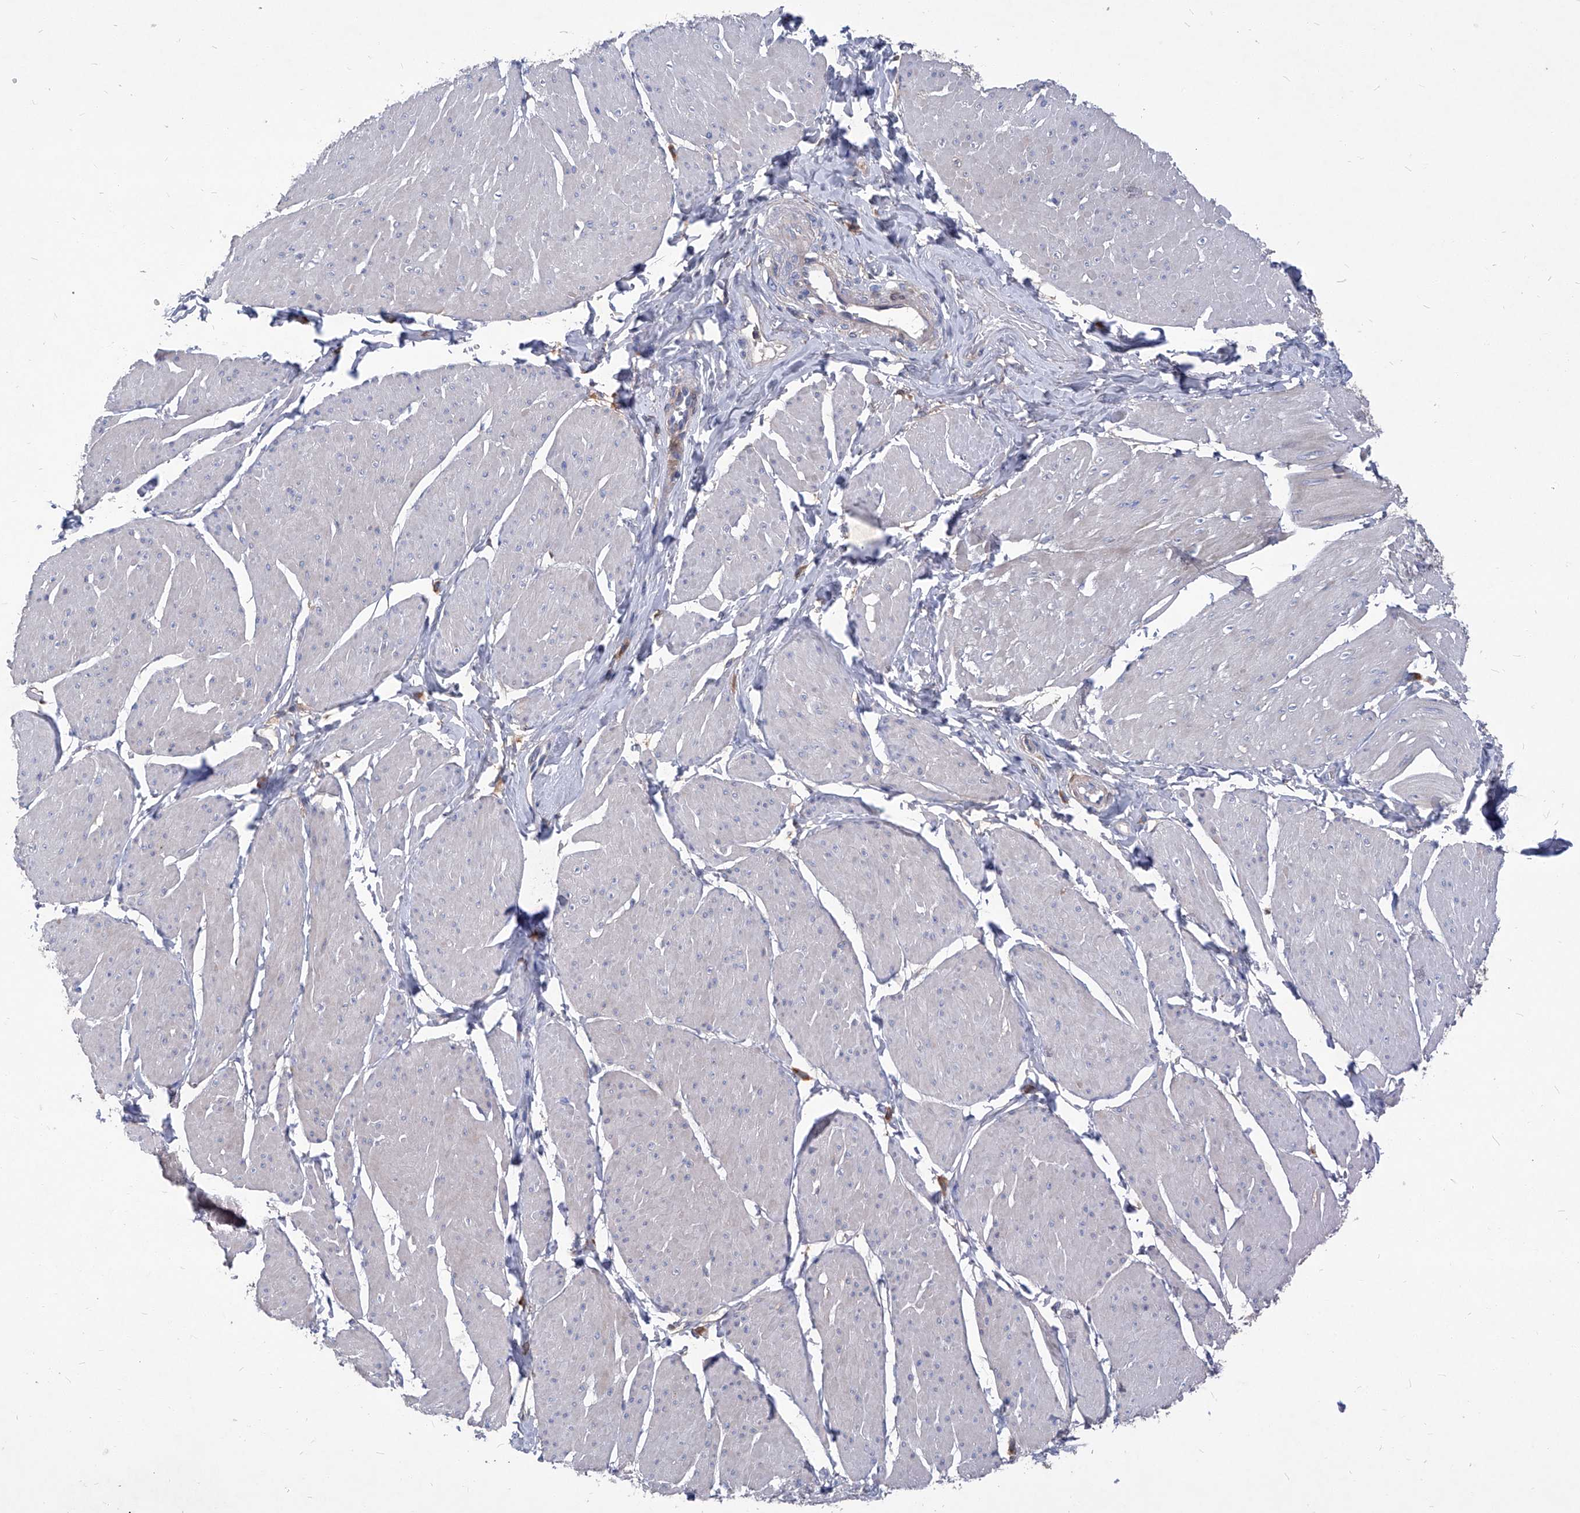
{"staining": {"intensity": "weak", "quantity": "<25%", "location": "cytoplasmic/membranous"}, "tissue": "smooth muscle", "cell_type": "Smooth muscle cells", "image_type": "normal", "snomed": [{"axis": "morphology", "description": "Urothelial carcinoma, High grade"}, {"axis": "topography", "description": "Urinary bladder"}], "caption": "Smooth muscle was stained to show a protein in brown. There is no significant positivity in smooth muscle cells. Nuclei are stained in blue.", "gene": "EPHA8", "patient": {"sex": "male", "age": 46}}